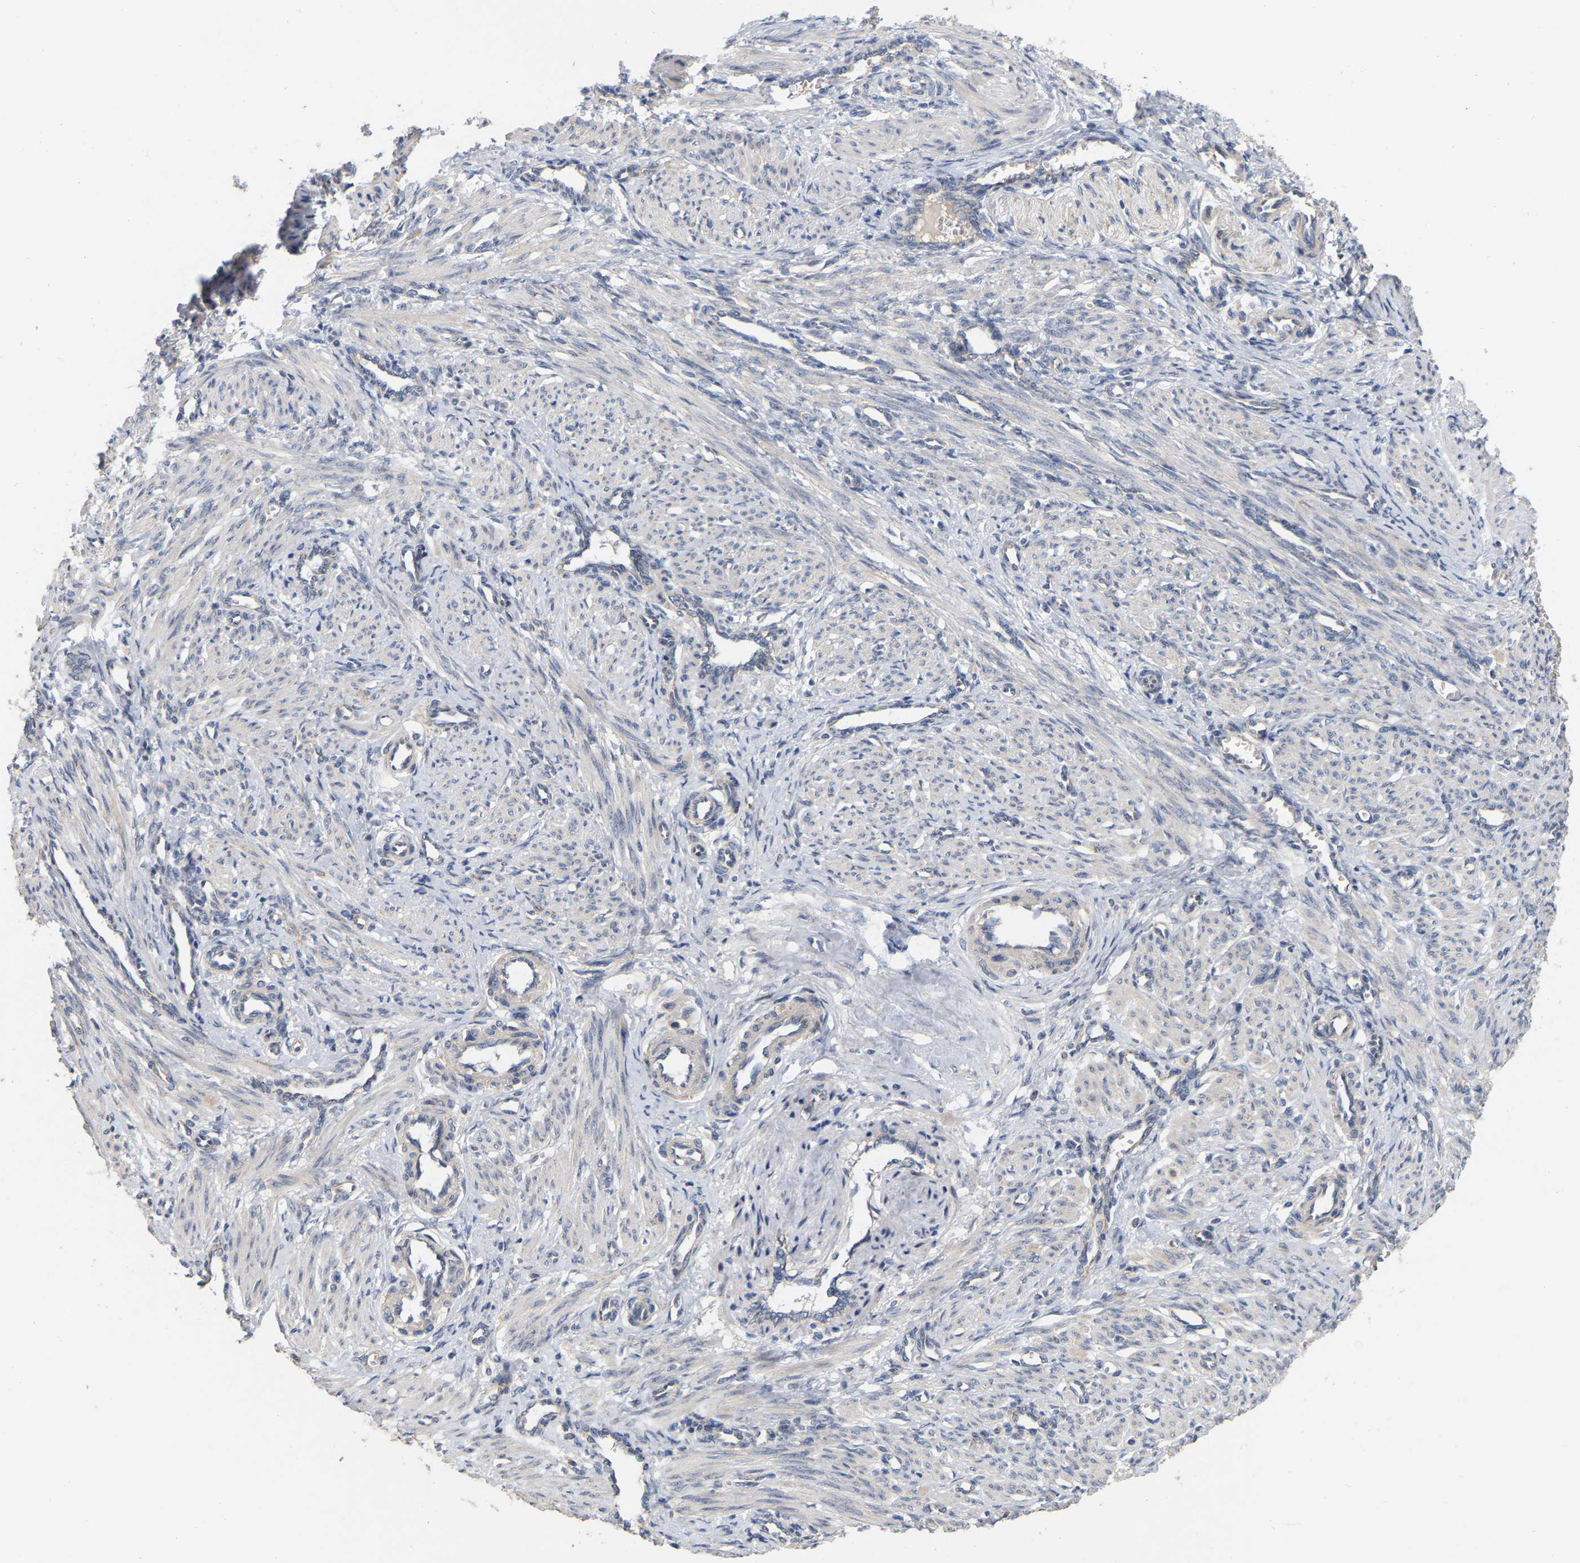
{"staining": {"intensity": "negative", "quantity": "none", "location": "none"}, "tissue": "smooth muscle", "cell_type": "Smooth muscle cells", "image_type": "normal", "snomed": [{"axis": "morphology", "description": "Normal tissue, NOS"}, {"axis": "topography", "description": "Endometrium"}], "caption": "Immunohistochemistry photomicrograph of benign smooth muscle: smooth muscle stained with DAB reveals no significant protein positivity in smooth muscle cells. (DAB IHC with hematoxylin counter stain).", "gene": "SSH1", "patient": {"sex": "female", "age": 33}}